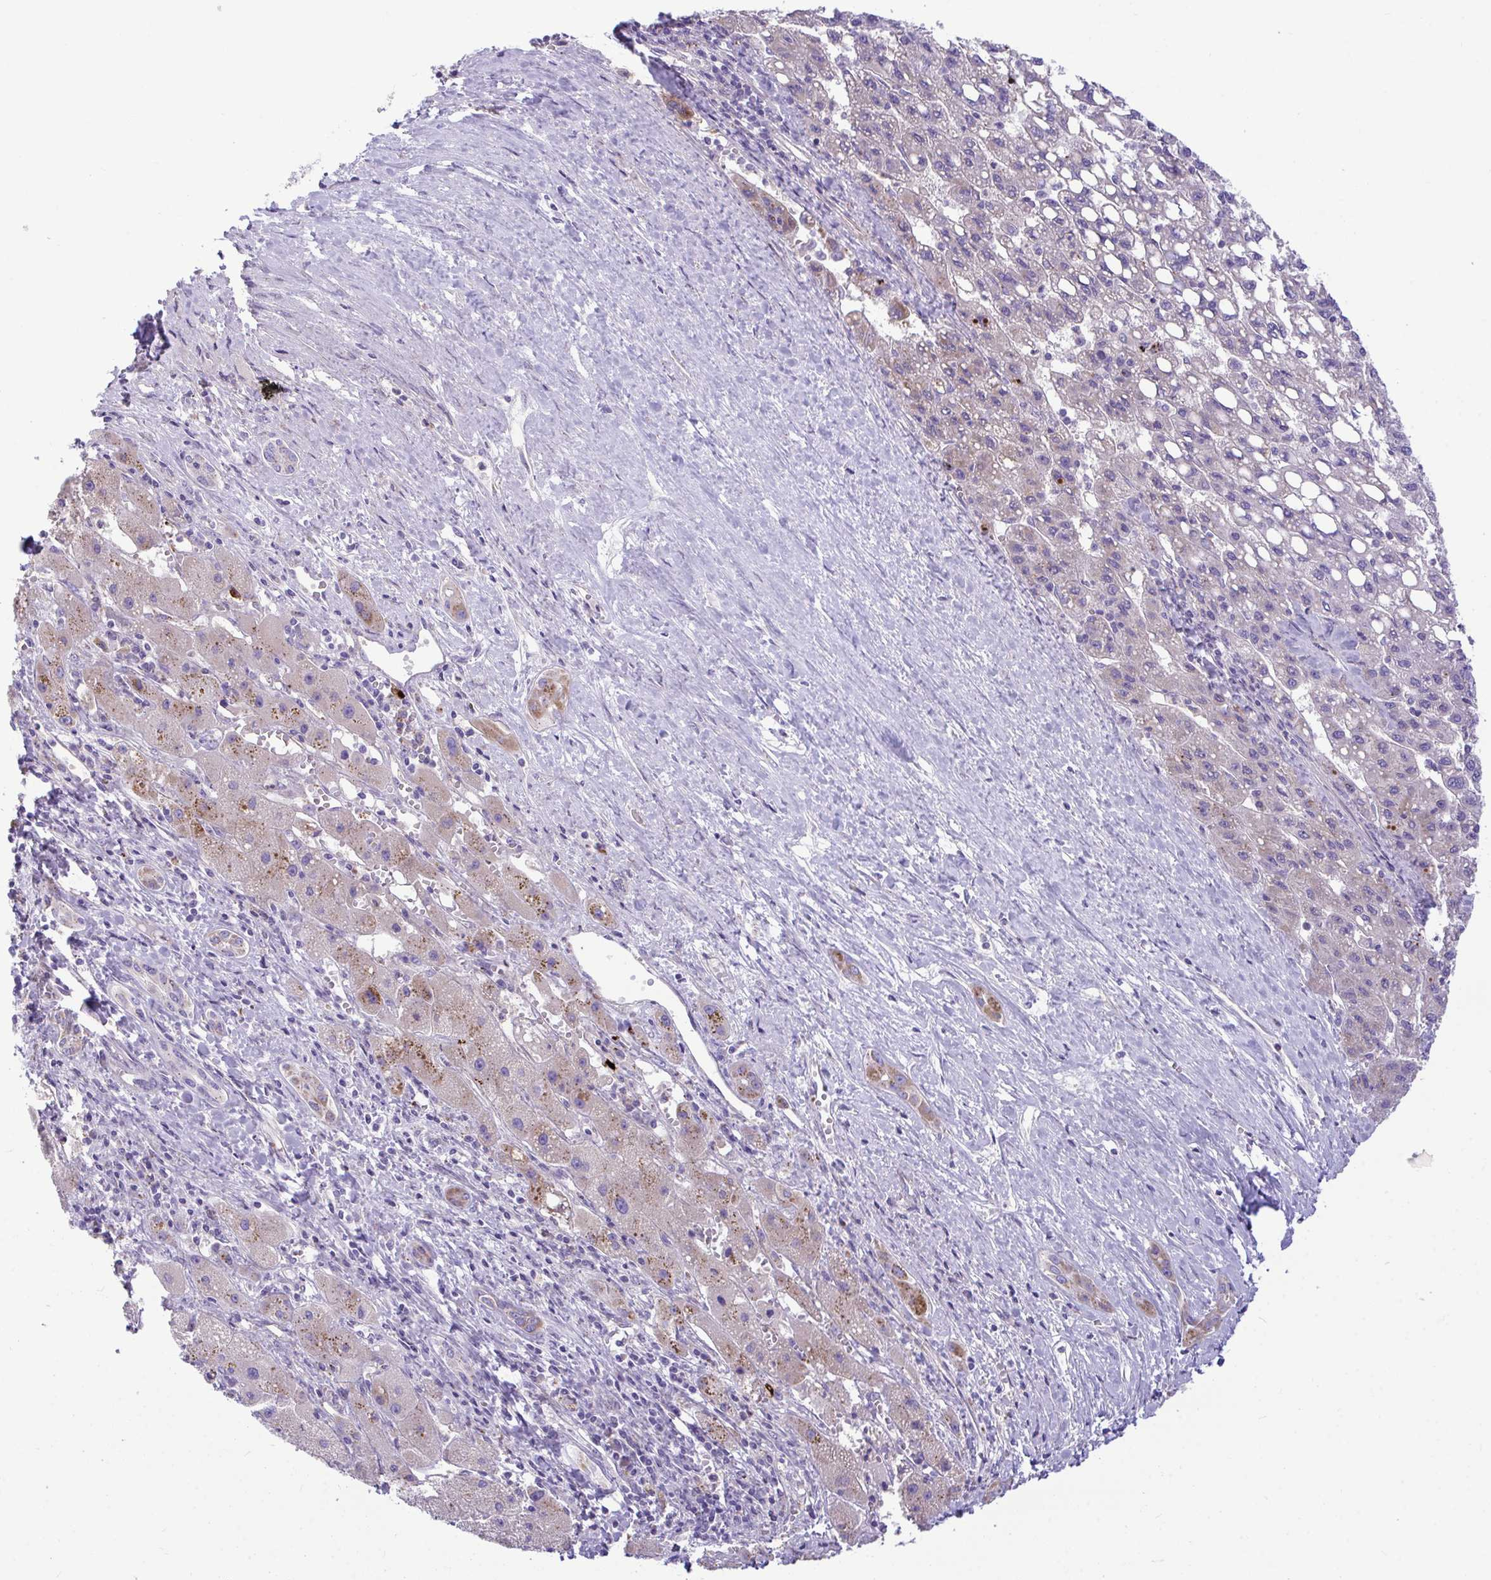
{"staining": {"intensity": "weak", "quantity": "25%-75%", "location": "cytoplasmic/membranous"}, "tissue": "liver cancer", "cell_type": "Tumor cells", "image_type": "cancer", "snomed": [{"axis": "morphology", "description": "Carcinoma, Hepatocellular, NOS"}, {"axis": "topography", "description": "Liver"}], "caption": "IHC of human liver cancer displays low levels of weak cytoplasmic/membranous expression in about 25%-75% of tumor cells.", "gene": "MRPS16", "patient": {"sex": "female", "age": 82}}